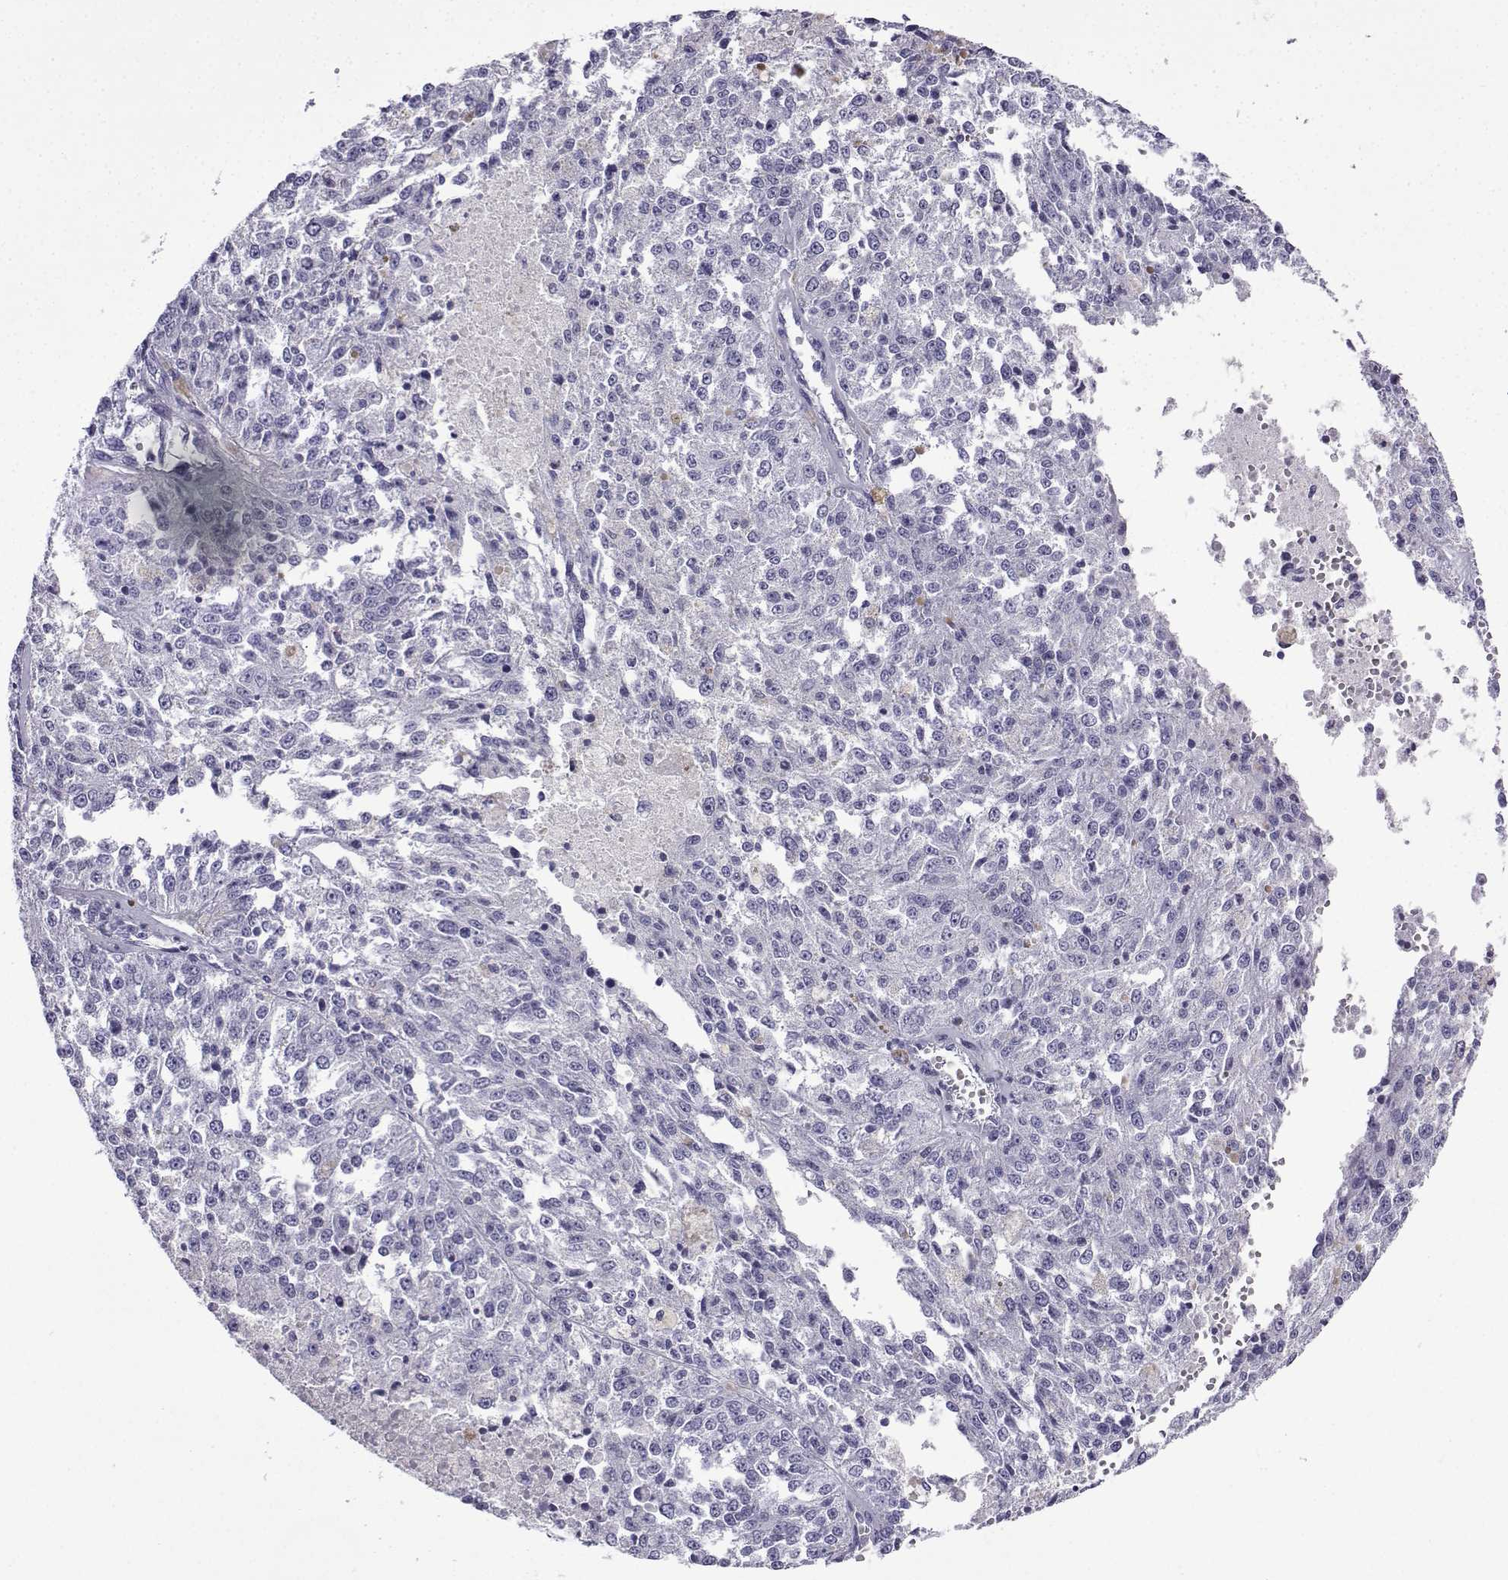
{"staining": {"intensity": "negative", "quantity": "none", "location": "none"}, "tissue": "melanoma", "cell_type": "Tumor cells", "image_type": "cancer", "snomed": [{"axis": "morphology", "description": "Malignant melanoma, Metastatic site"}, {"axis": "topography", "description": "Lymph node"}], "caption": "Tumor cells show no significant staining in melanoma. (DAB (3,3'-diaminobenzidine) immunohistochemistry (IHC) visualized using brightfield microscopy, high magnification).", "gene": "KCNF1", "patient": {"sex": "female", "age": 64}}